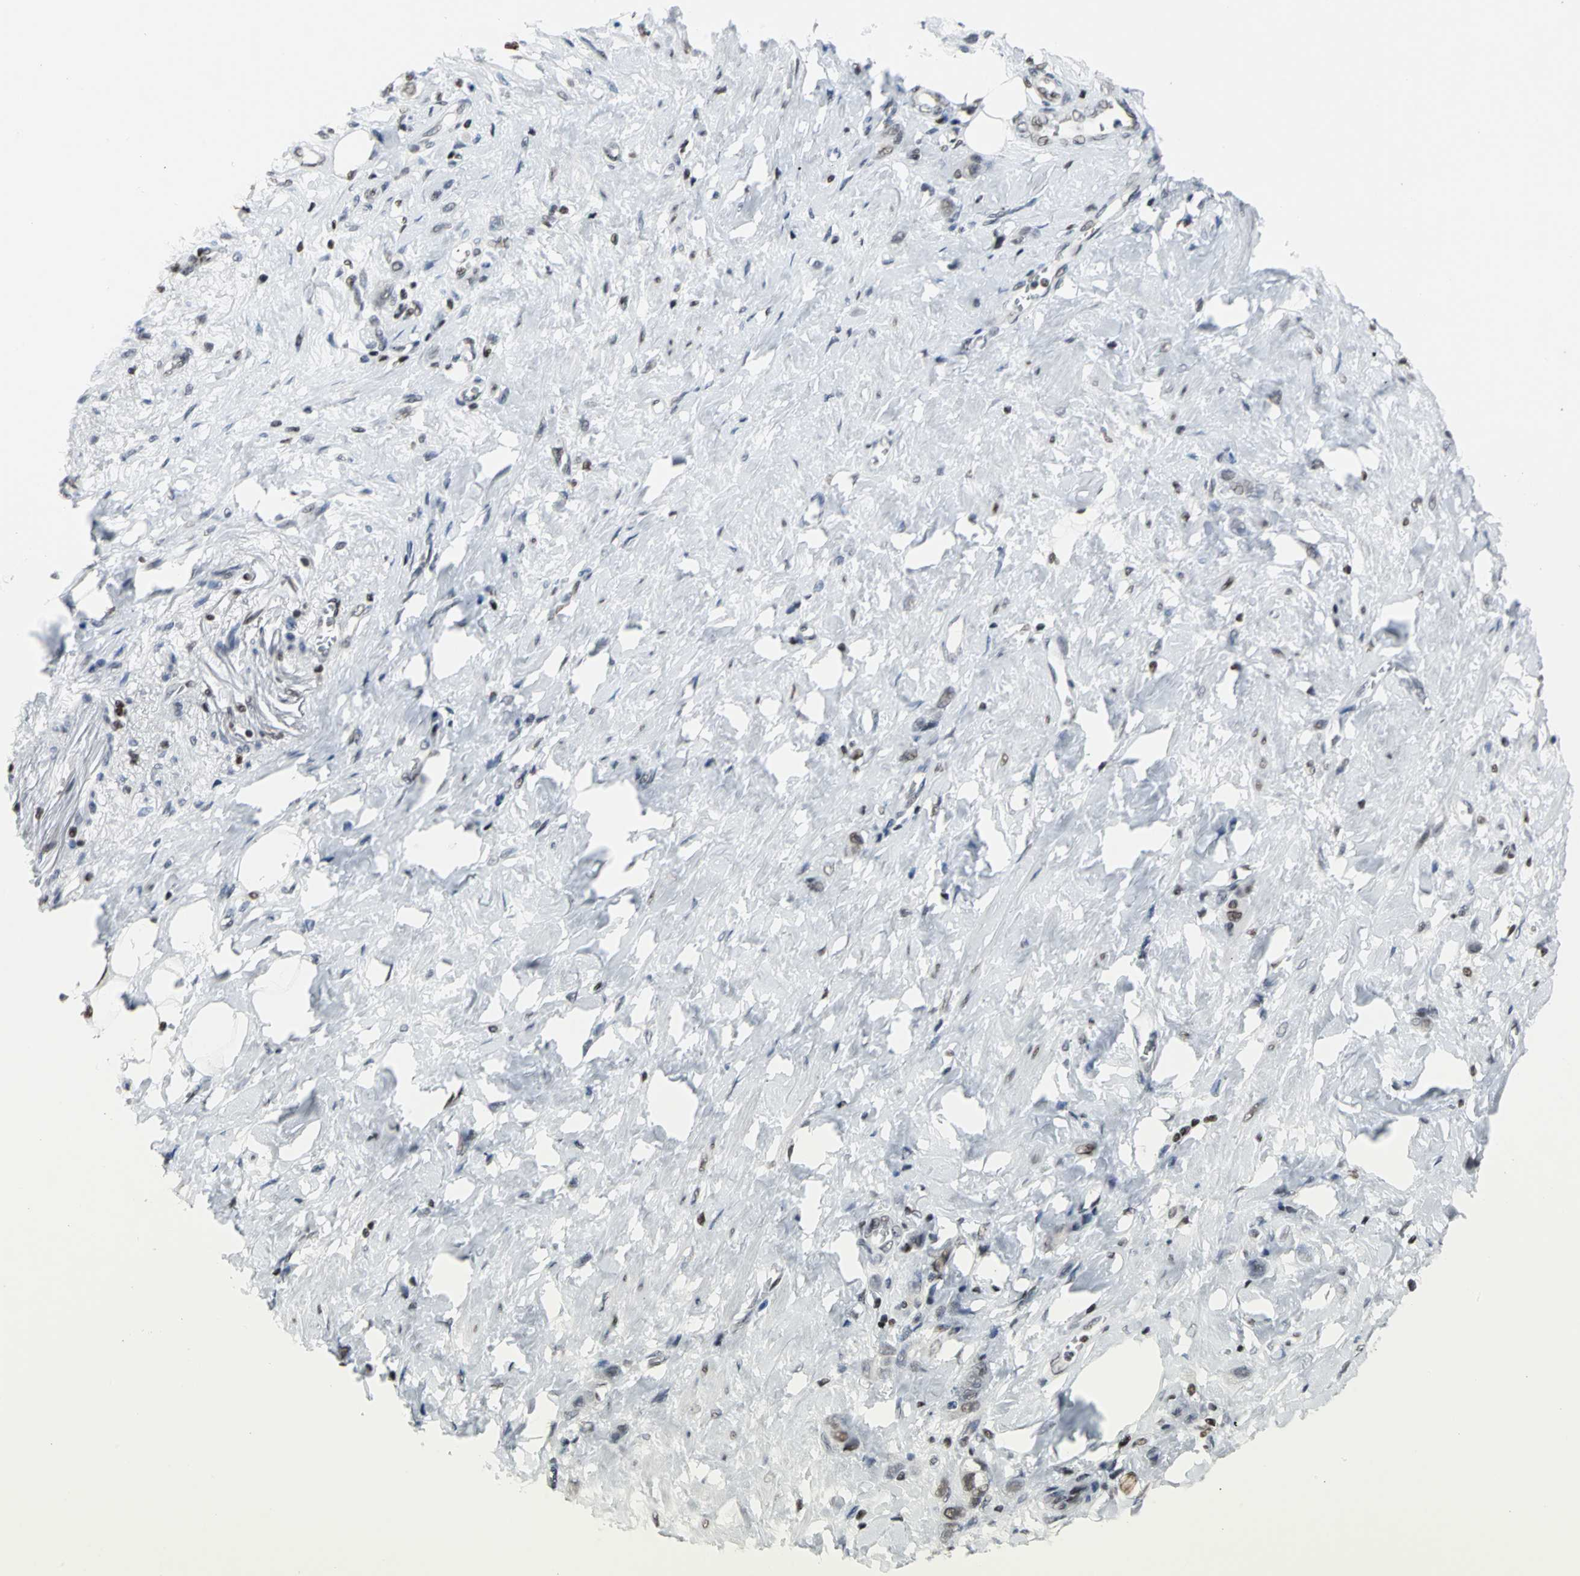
{"staining": {"intensity": "weak", "quantity": ">75%", "location": "nuclear"}, "tissue": "stomach cancer", "cell_type": "Tumor cells", "image_type": "cancer", "snomed": [{"axis": "morphology", "description": "Adenocarcinoma, NOS"}, {"axis": "topography", "description": "Stomach"}], "caption": "Immunohistochemistry histopathology image of neoplastic tissue: stomach adenocarcinoma stained using immunohistochemistry (IHC) displays low levels of weak protein expression localized specifically in the nuclear of tumor cells, appearing as a nuclear brown color.", "gene": "HNRNPD", "patient": {"sex": "male", "age": 82}}